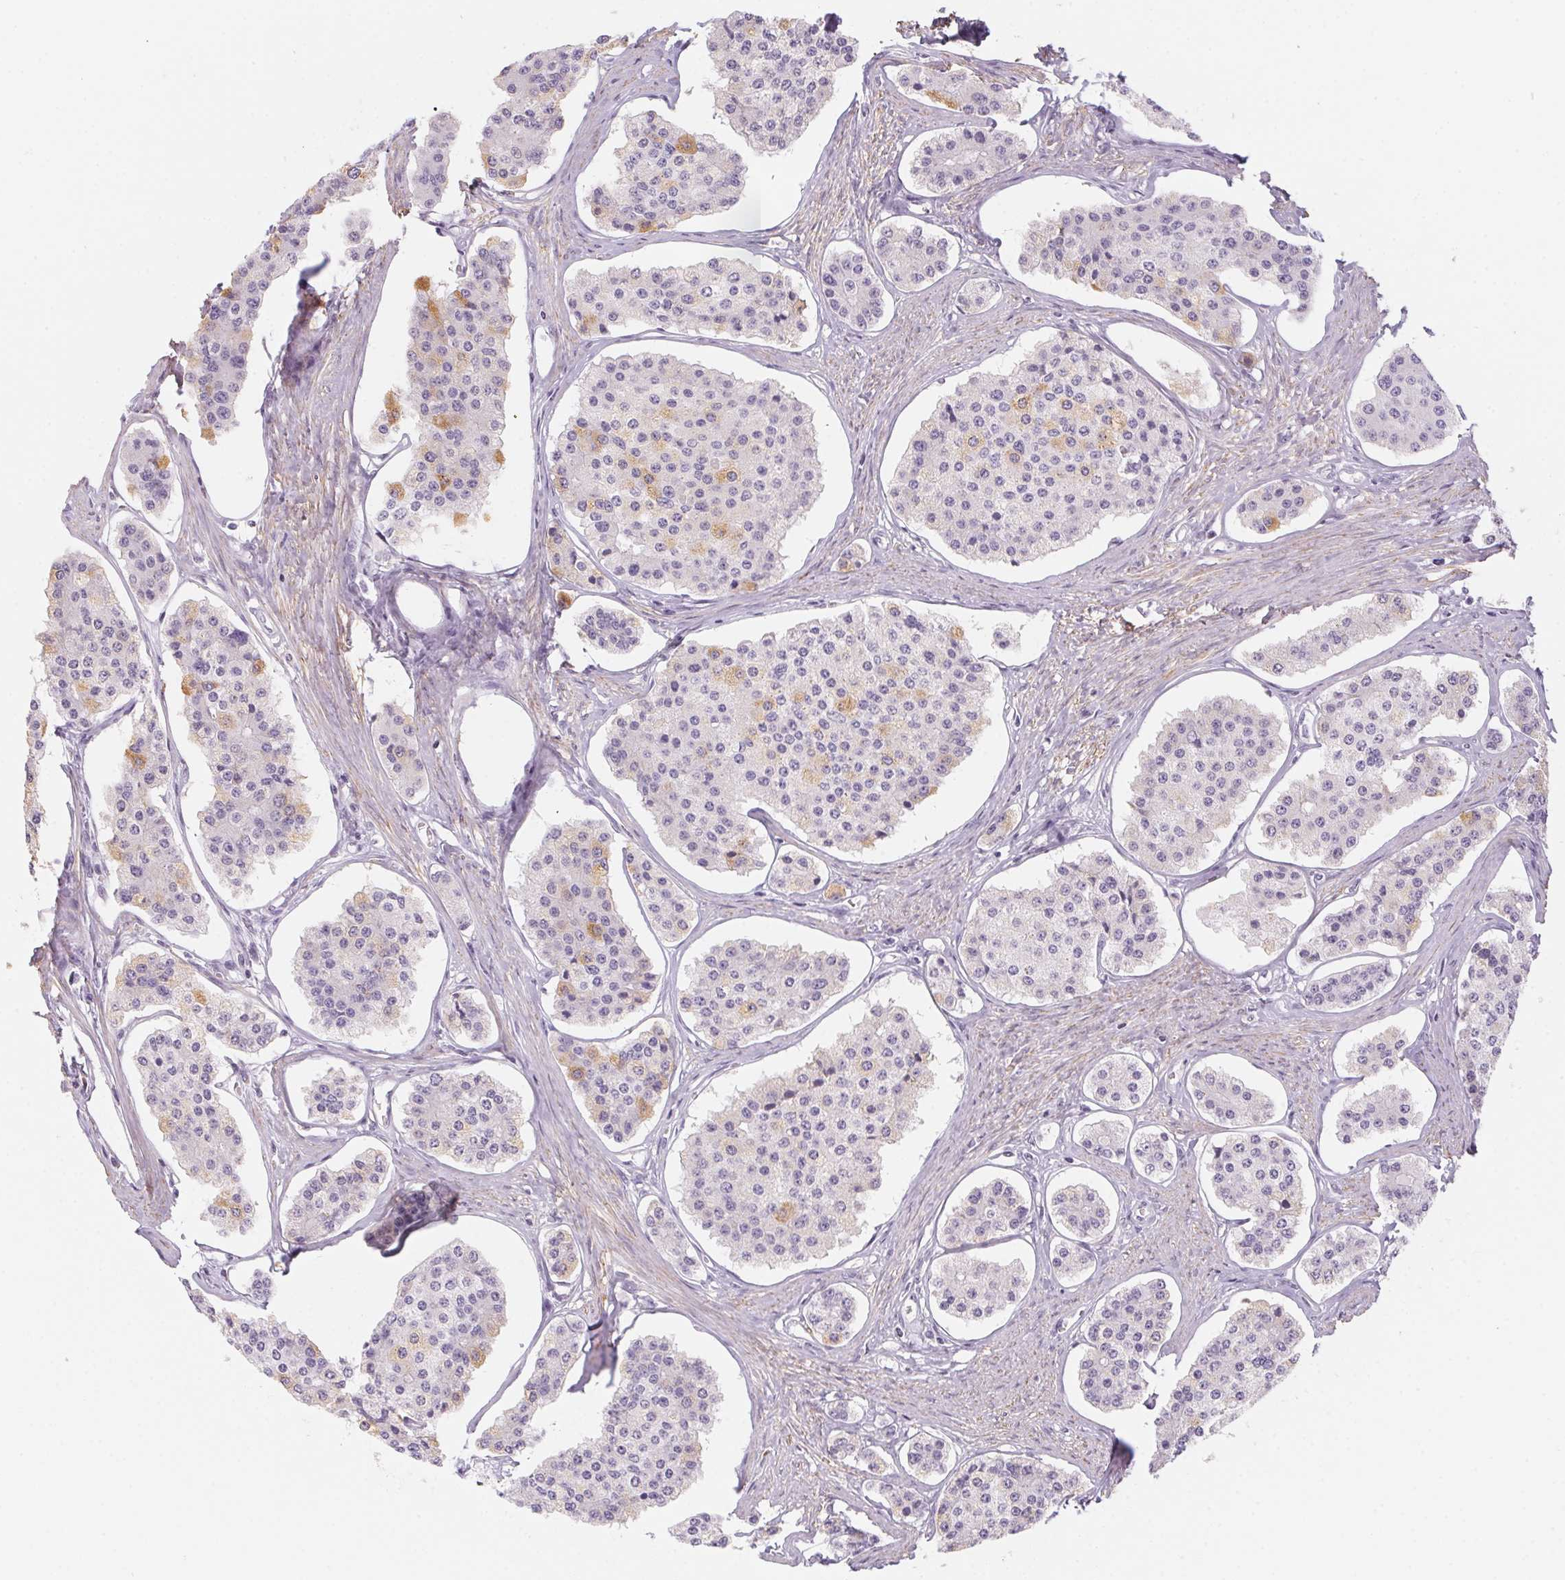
{"staining": {"intensity": "weak", "quantity": "<25%", "location": "cytoplasmic/membranous"}, "tissue": "carcinoid", "cell_type": "Tumor cells", "image_type": "cancer", "snomed": [{"axis": "morphology", "description": "Carcinoid, malignant, NOS"}, {"axis": "topography", "description": "Small intestine"}], "caption": "IHC photomicrograph of neoplastic tissue: human malignant carcinoid stained with DAB reveals no significant protein positivity in tumor cells. (Brightfield microscopy of DAB (3,3'-diaminobenzidine) IHC at high magnification).", "gene": "PRPH", "patient": {"sex": "female", "age": 65}}